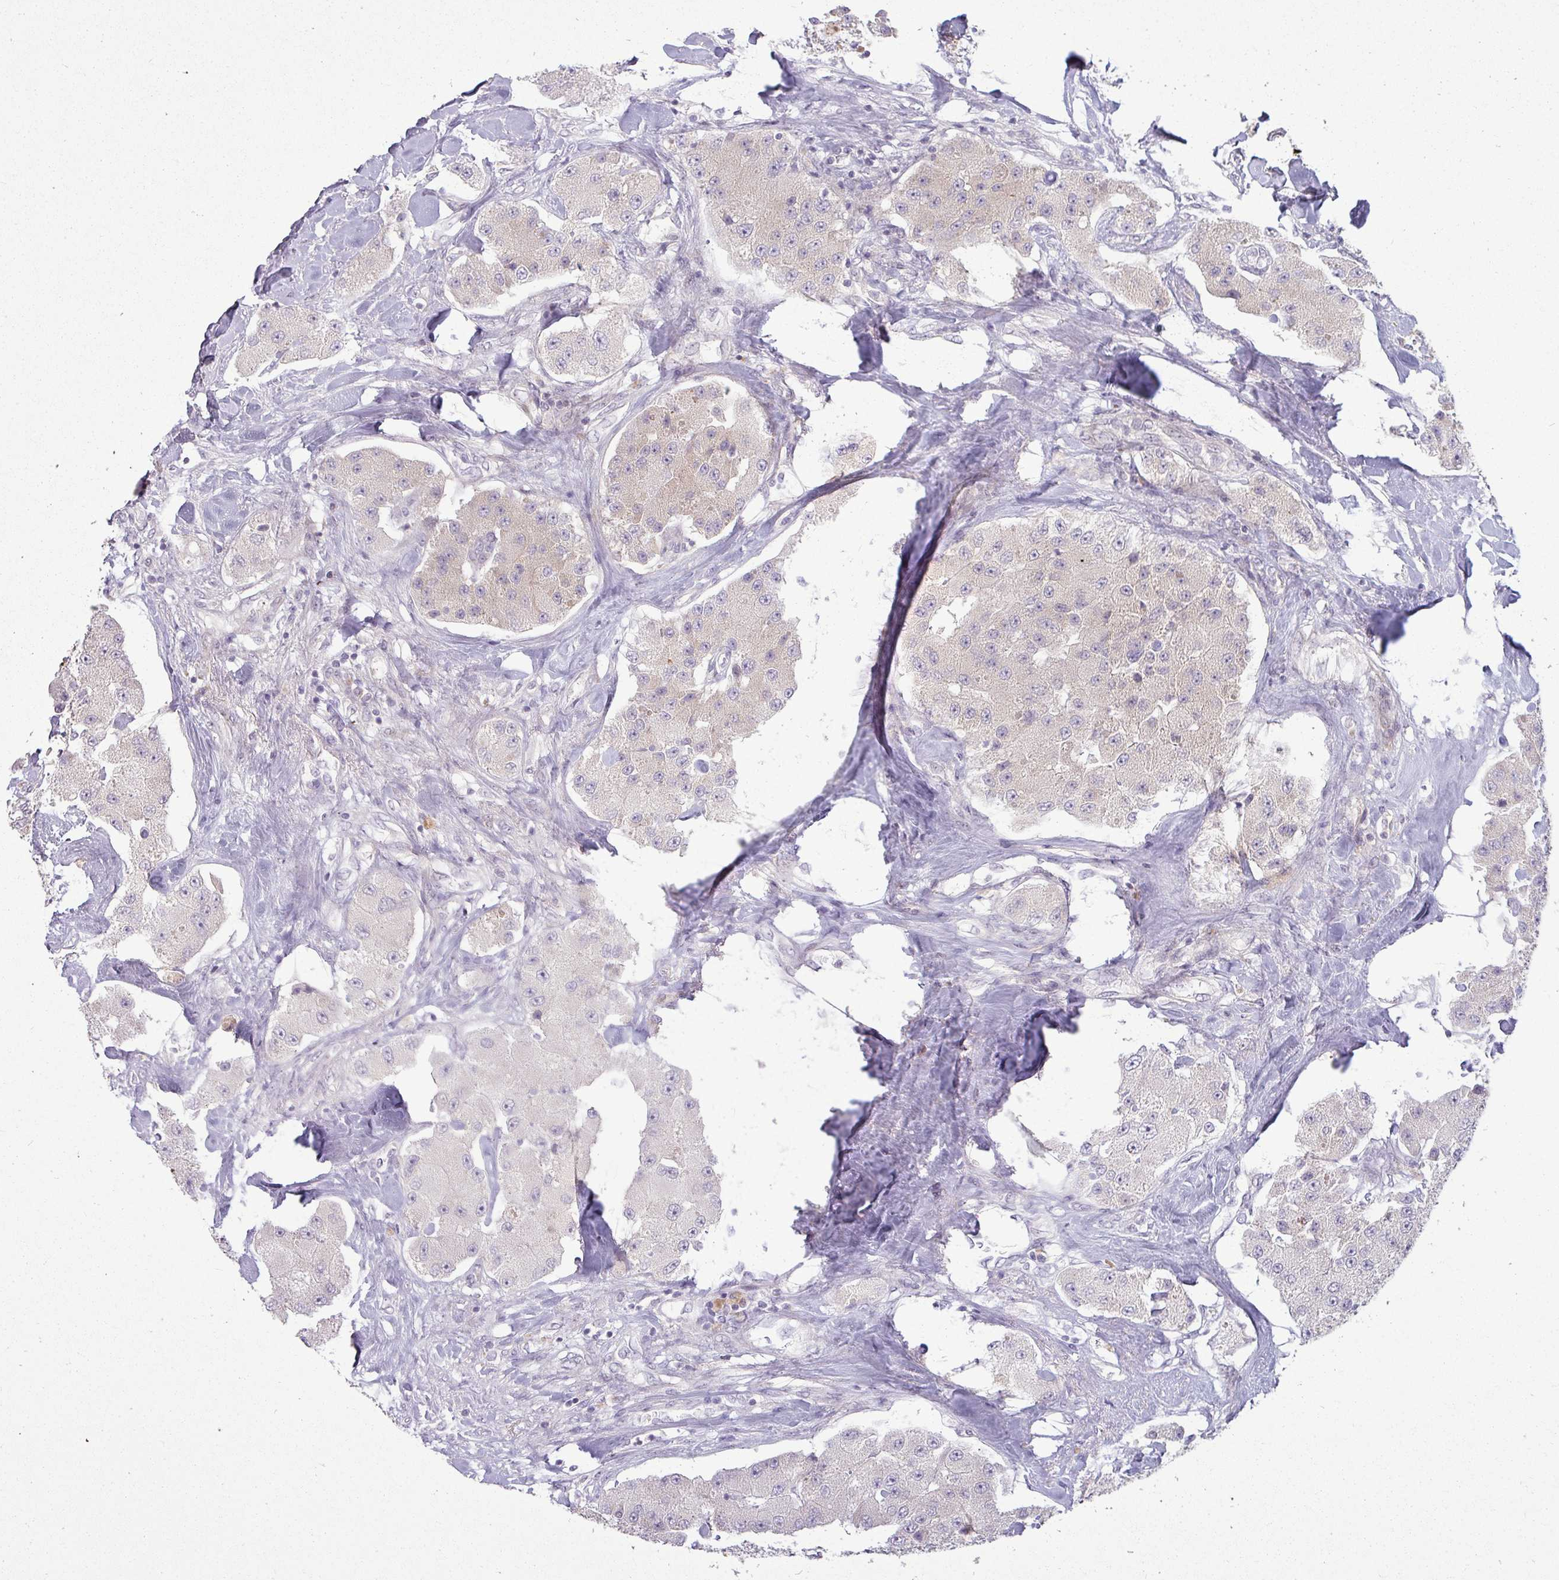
{"staining": {"intensity": "negative", "quantity": "none", "location": "none"}, "tissue": "carcinoid", "cell_type": "Tumor cells", "image_type": "cancer", "snomed": [{"axis": "morphology", "description": "Carcinoid, malignant, NOS"}, {"axis": "topography", "description": "Pancreas"}], "caption": "IHC image of carcinoid stained for a protein (brown), which demonstrates no expression in tumor cells.", "gene": "APOM", "patient": {"sex": "male", "age": 41}}